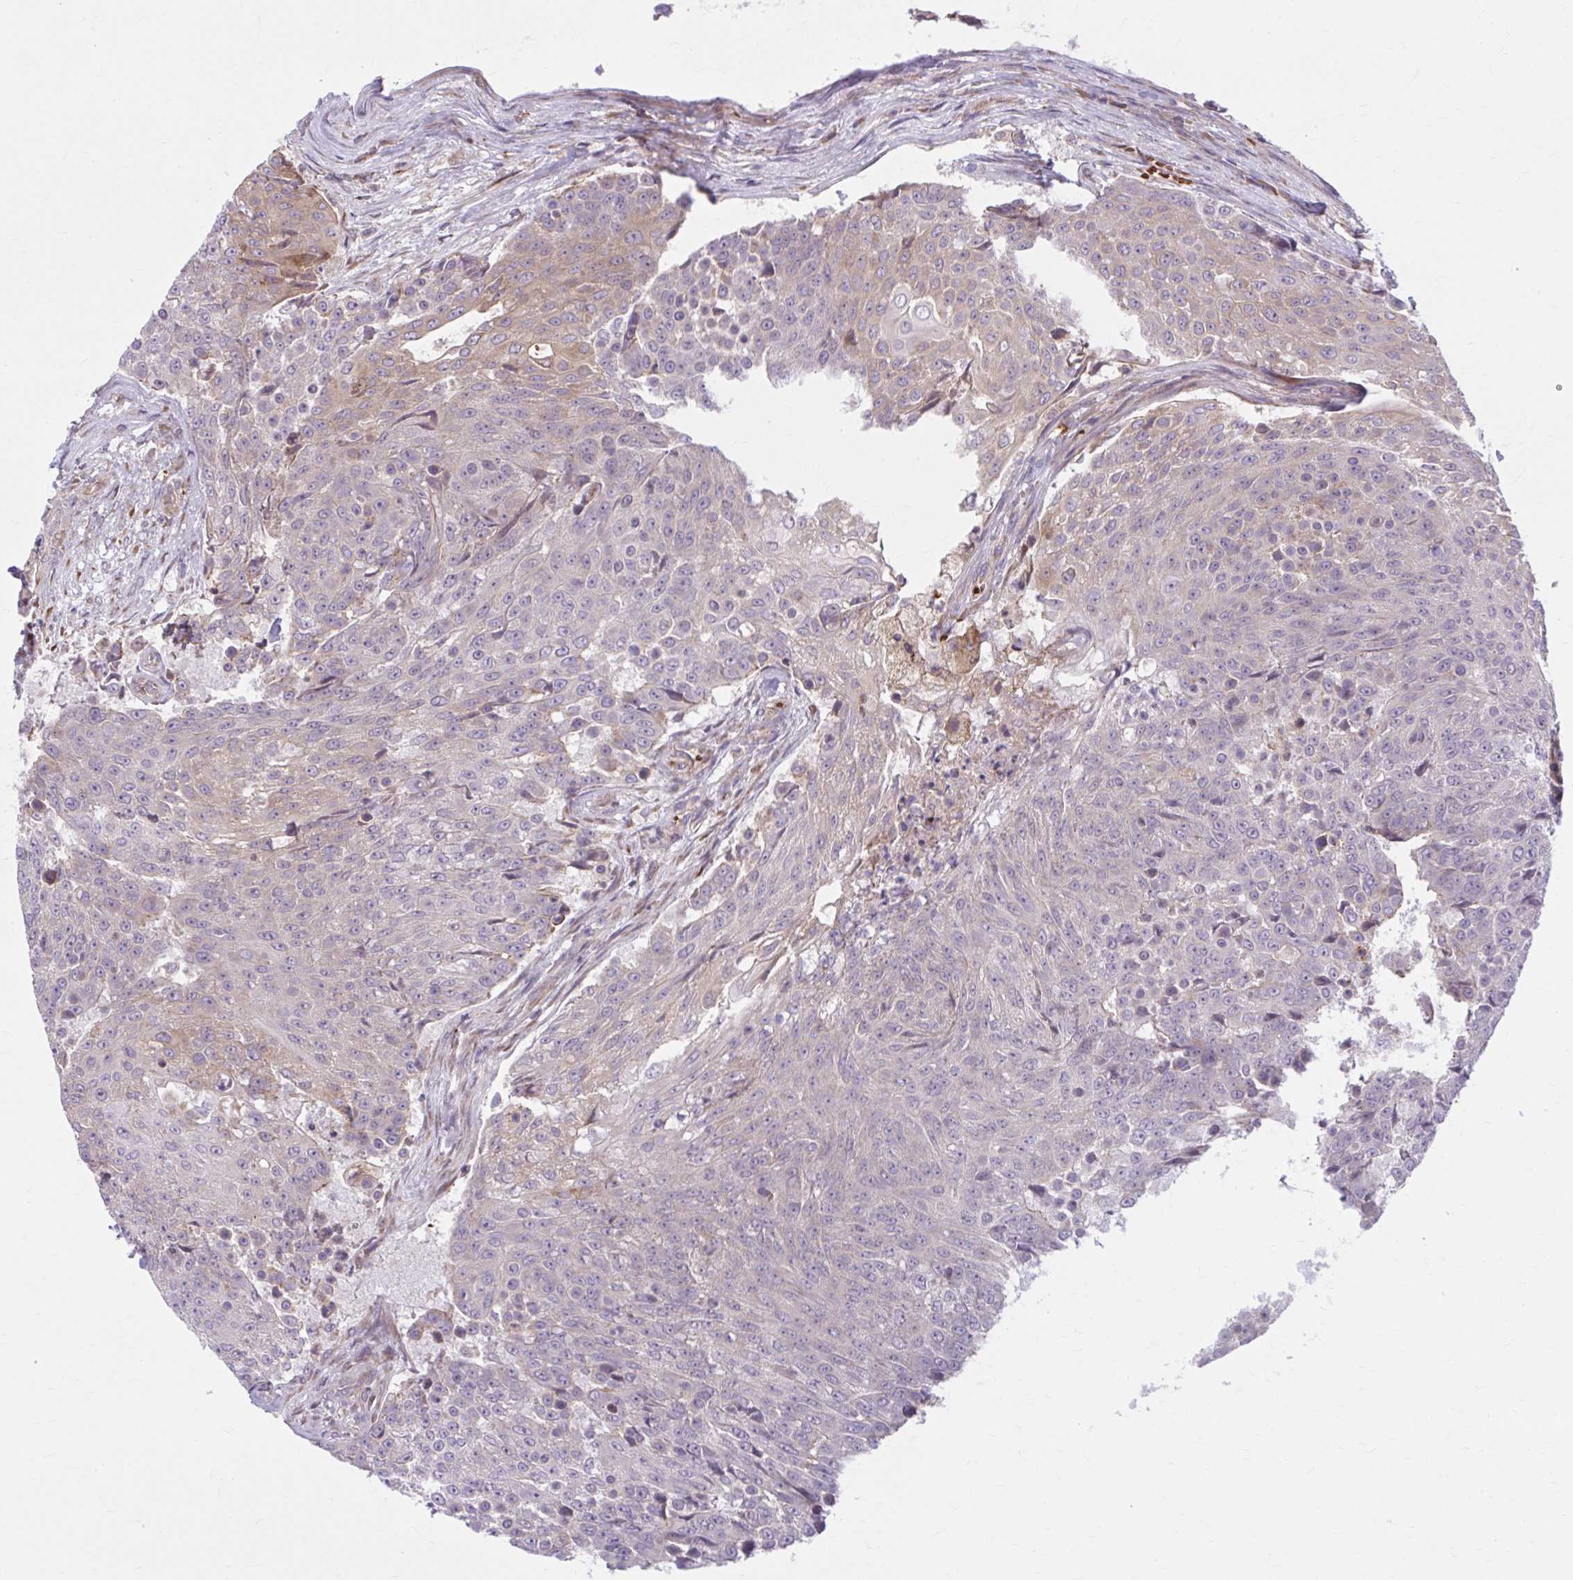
{"staining": {"intensity": "weak", "quantity": "25%-75%", "location": "cytoplasmic/membranous"}, "tissue": "urothelial cancer", "cell_type": "Tumor cells", "image_type": "cancer", "snomed": [{"axis": "morphology", "description": "Urothelial carcinoma, High grade"}, {"axis": "topography", "description": "Urinary bladder"}], "caption": "High-power microscopy captured an immunohistochemistry (IHC) image of urothelial carcinoma (high-grade), revealing weak cytoplasmic/membranous staining in about 25%-75% of tumor cells.", "gene": "SNF8", "patient": {"sex": "female", "age": 63}}